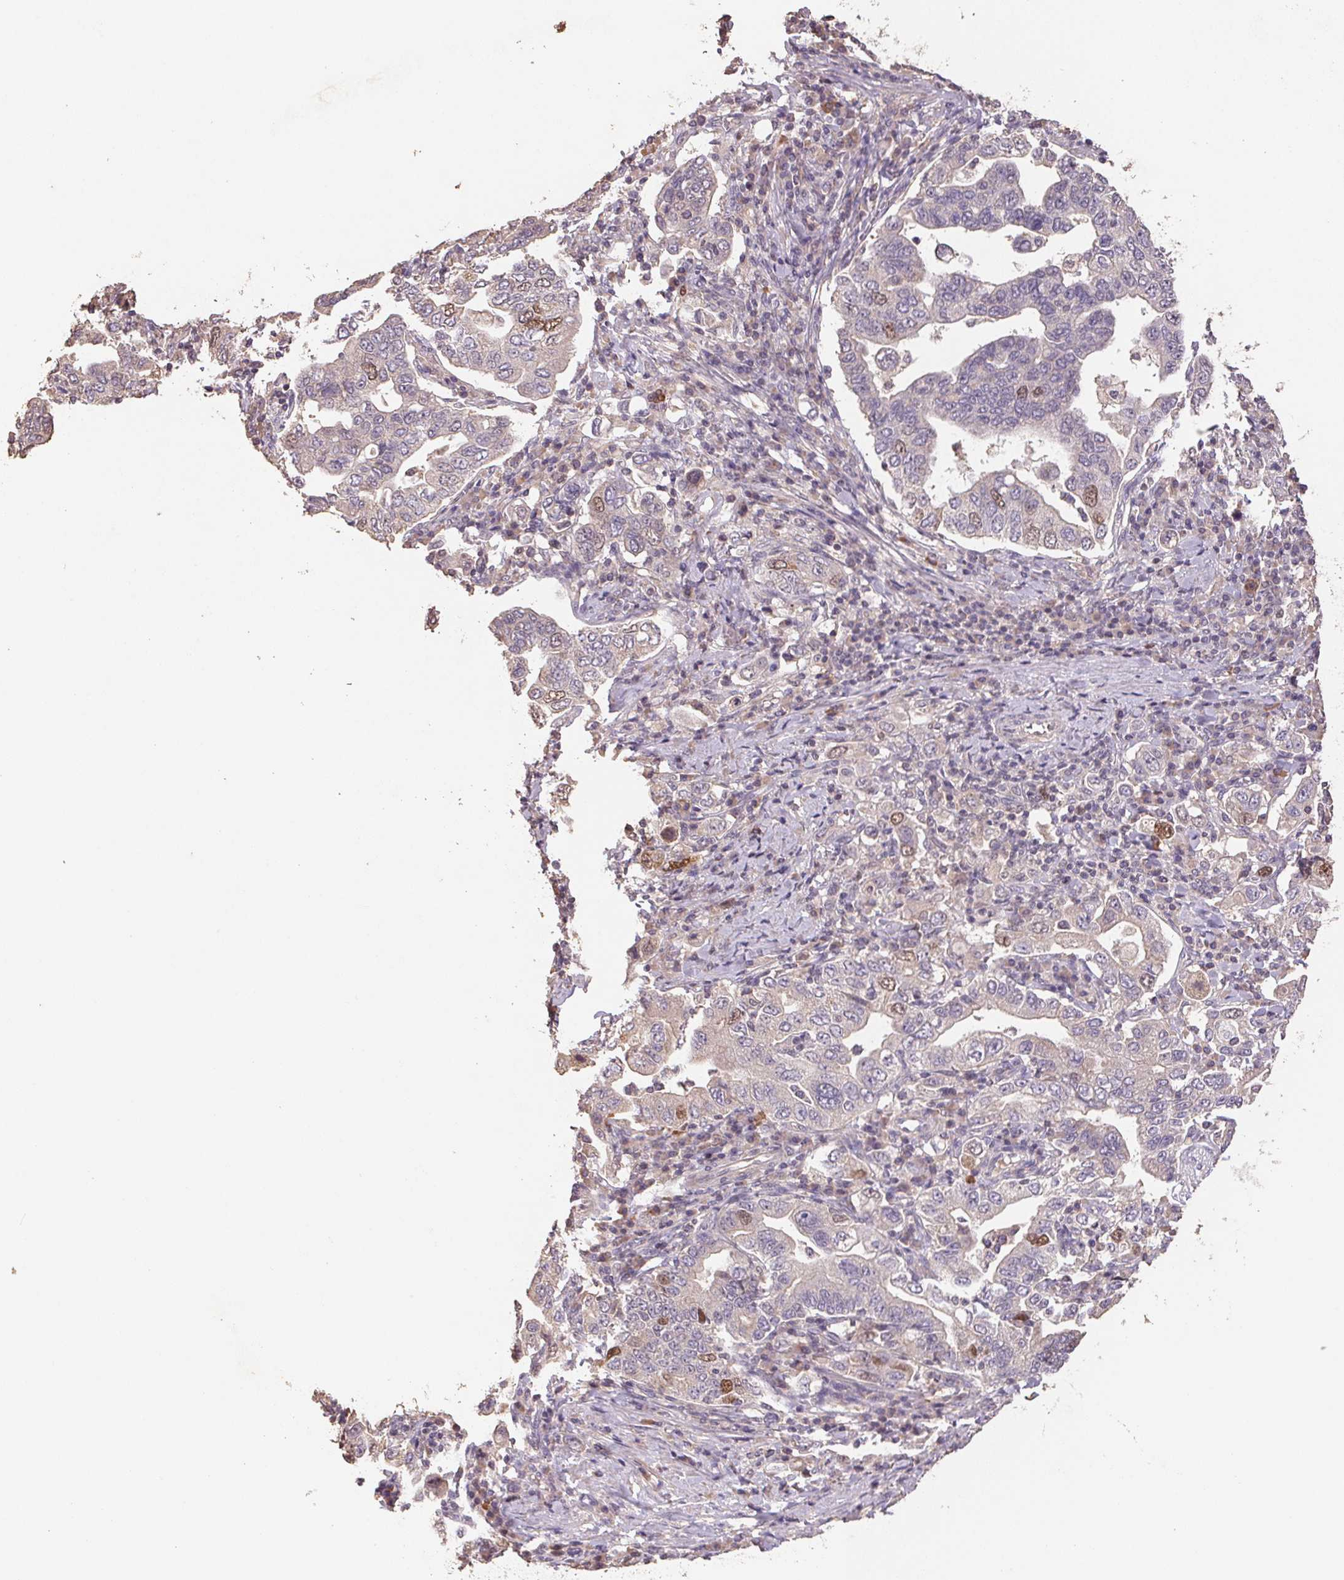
{"staining": {"intensity": "moderate", "quantity": "<25%", "location": "nuclear"}, "tissue": "stomach cancer", "cell_type": "Tumor cells", "image_type": "cancer", "snomed": [{"axis": "morphology", "description": "Adenocarcinoma, NOS"}, {"axis": "topography", "description": "Stomach, upper"}, {"axis": "topography", "description": "Stomach"}], "caption": "Immunohistochemistry (IHC) (DAB (3,3'-diaminobenzidine)) staining of human adenocarcinoma (stomach) shows moderate nuclear protein expression in about <25% of tumor cells.", "gene": "CENPF", "patient": {"sex": "male", "age": 62}}